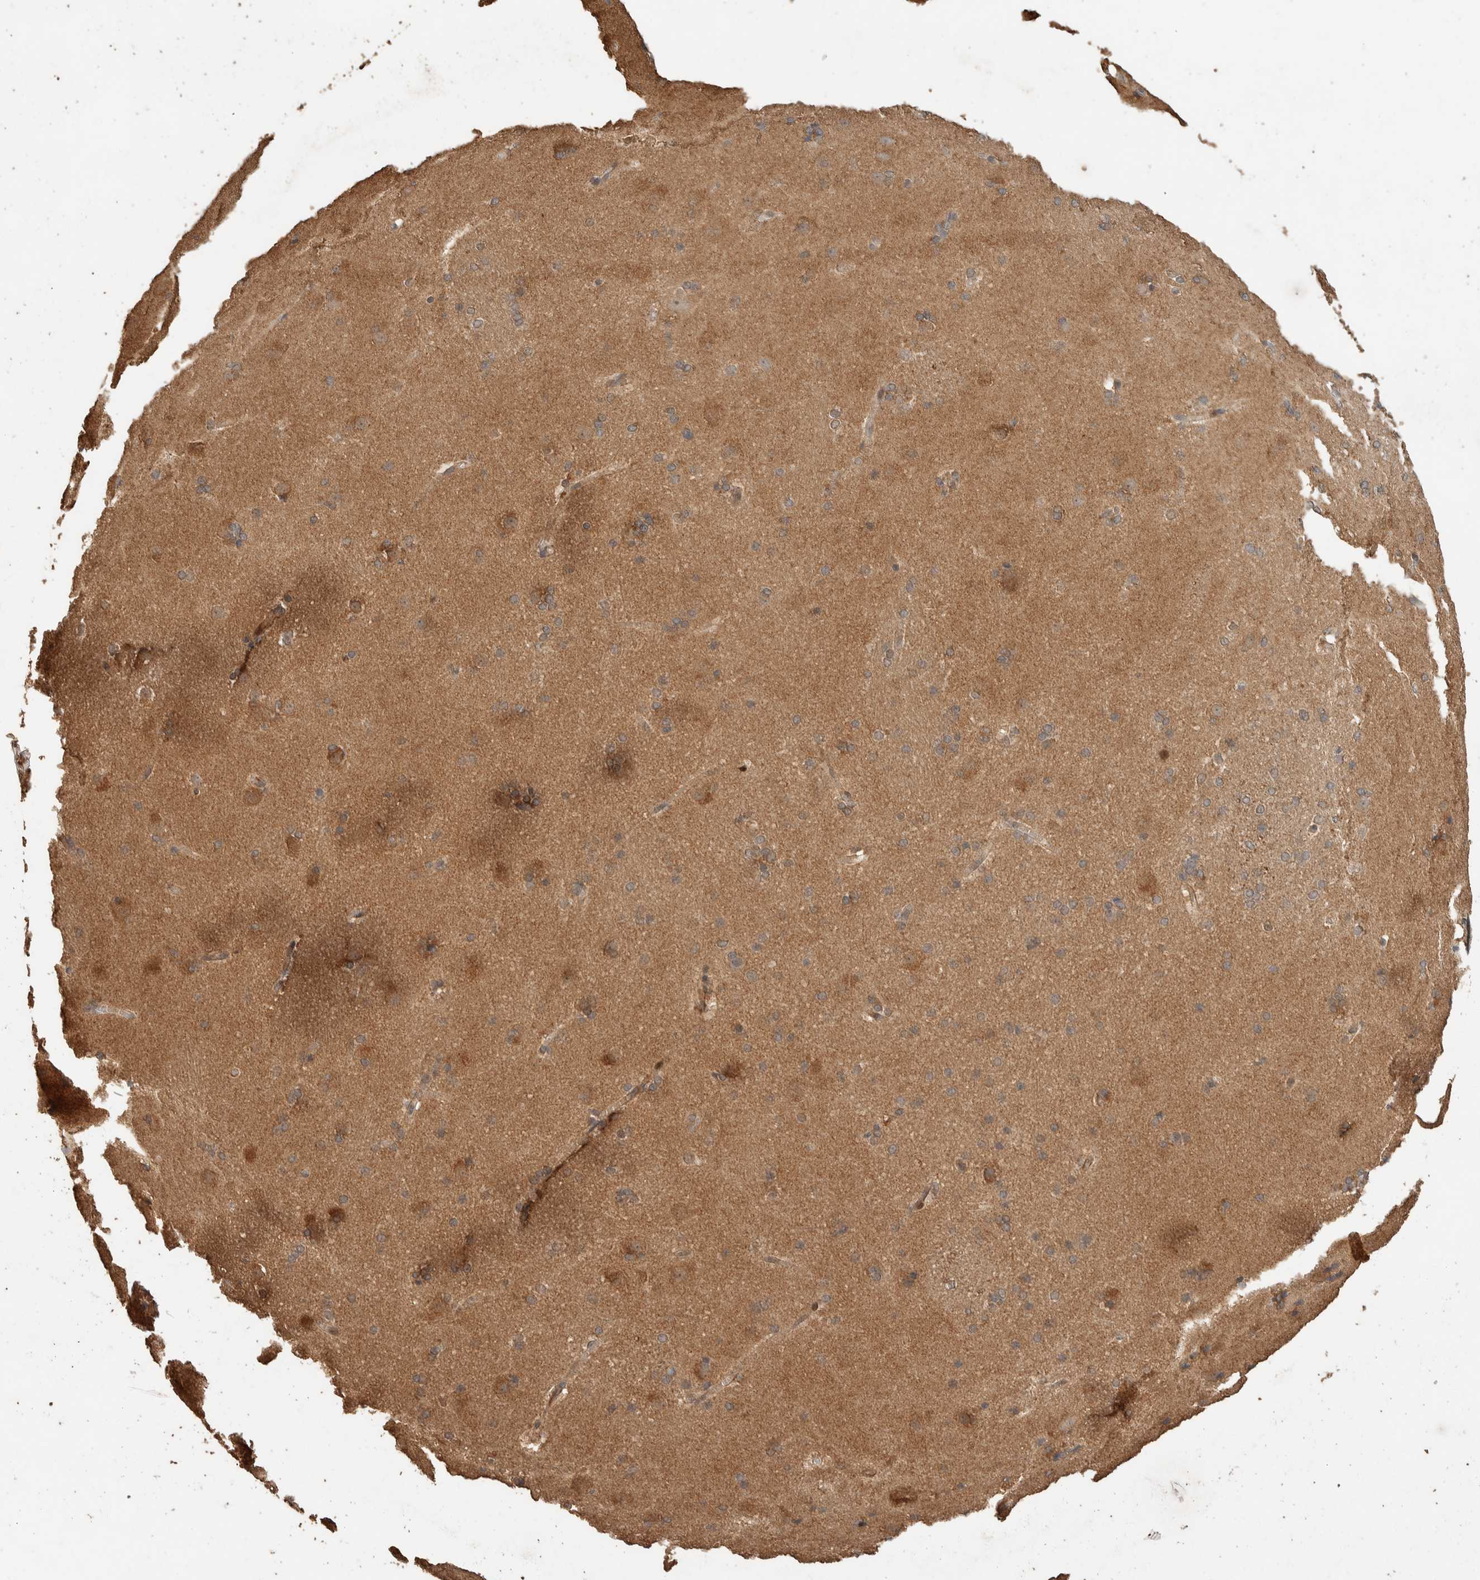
{"staining": {"intensity": "moderate", "quantity": ">75%", "location": "cytoplasmic/membranous"}, "tissue": "caudate", "cell_type": "Glial cells", "image_type": "normal", "snomed": [{"axis": "morphology", "description": "Normal tissue, NOS"}, {"axis": "topography", "description": "Lateral ventricle wall"}], "caption": "Caudate stained with a brown dye reveals moderate cytoplasmic/membranous positive positivity in approximately >75% of glial cells.", "gene": "CYSRT1", "patient": {"sex": "female", "age": 19}}